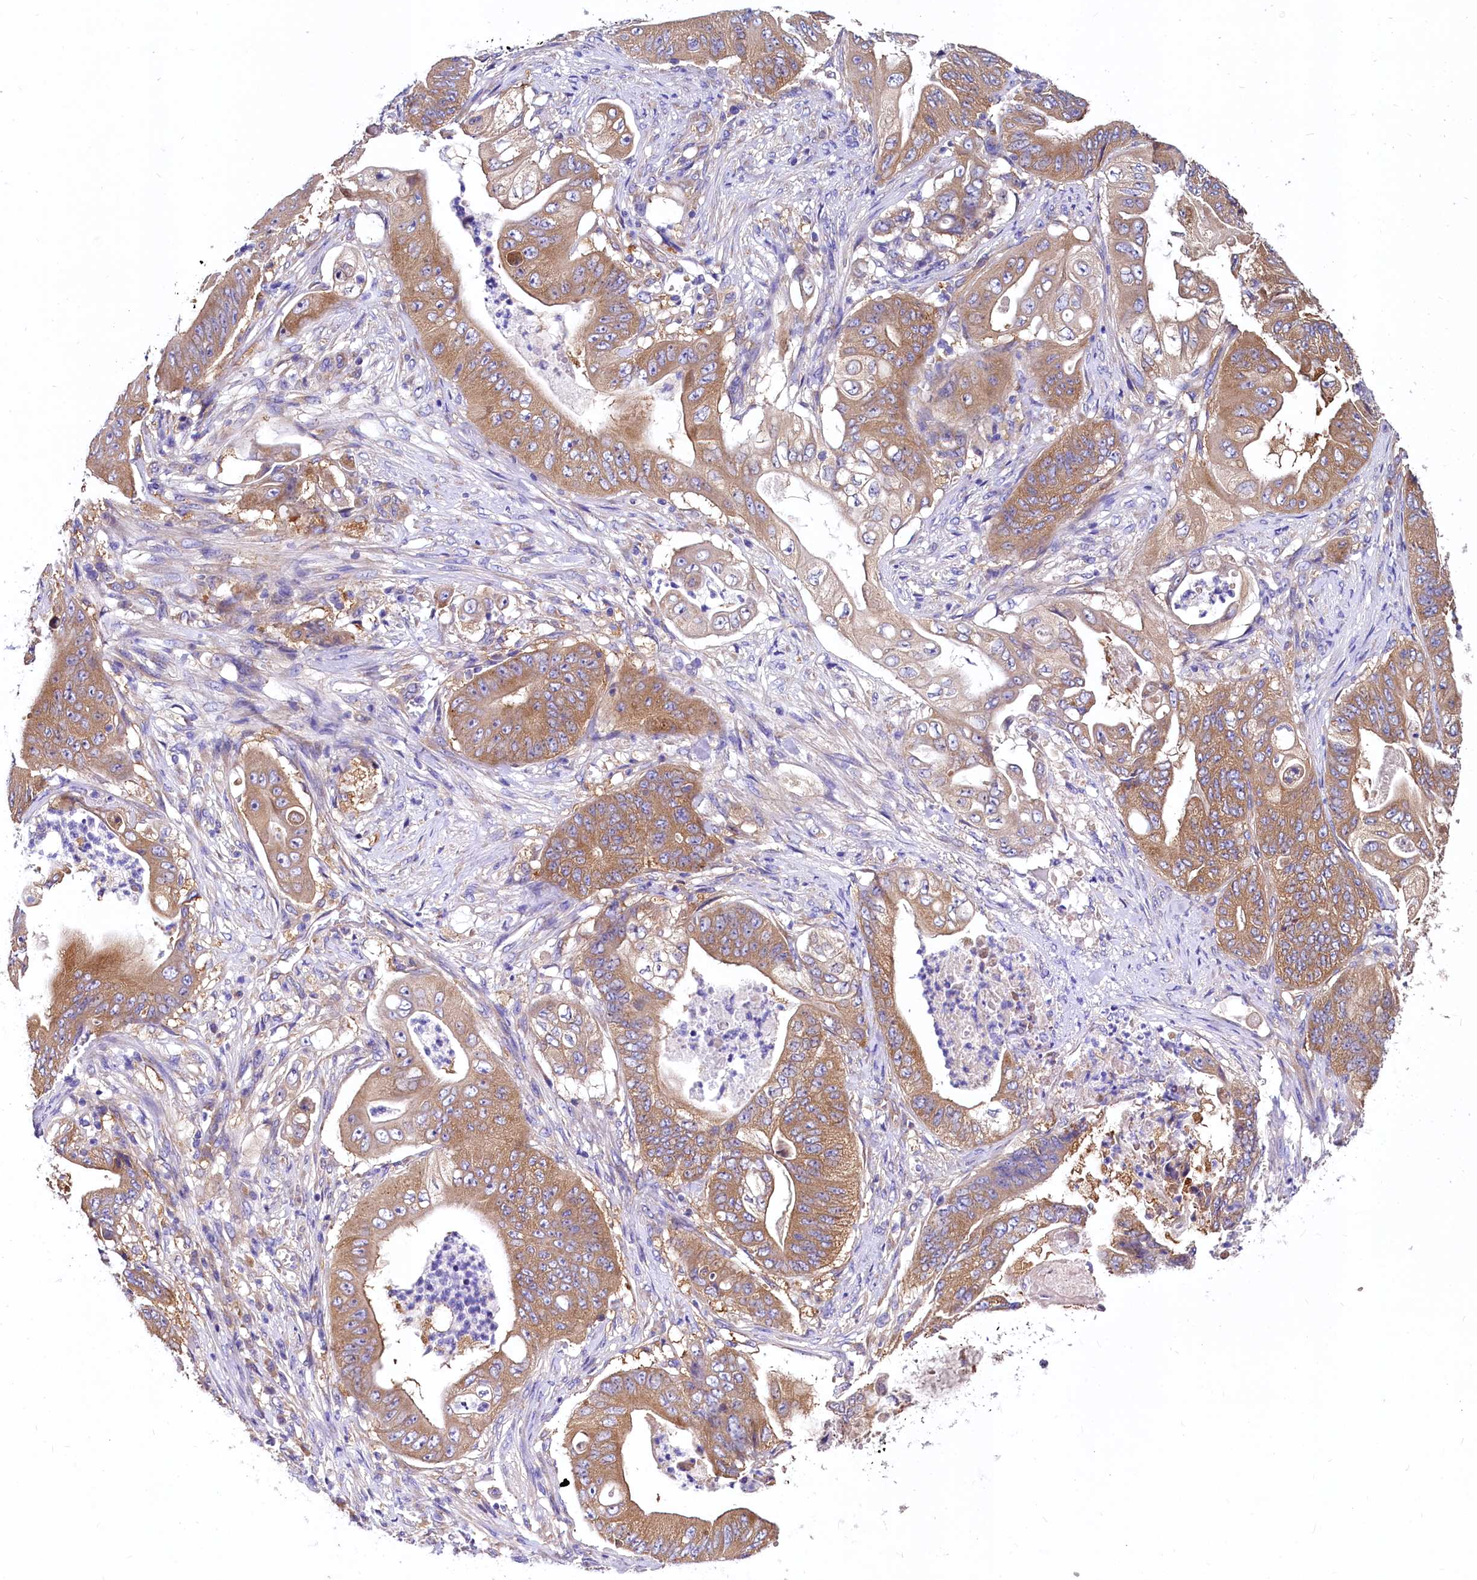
{"staining": {"intensity": "moderate", "quantity": ">75%", "location": "cytoplasmic/membranous"}, "tissue": "stomach cancer", "cell_type": "Tumor cells", "image_type": "cancer", "snomed": [{"axis": "morphology", "description": "Adenocarcinoma, NOS"}, {"axis": "topography", "description": "Stomach"}], "caption": "The immunohistochemical stain highlights moderate cytoplasmic/membranous staining in tumor cells of stomach cancer (adenocarcinoma) tissue.", "gene": "QARS1", "patient": {"sex": "female", "age": 73}}